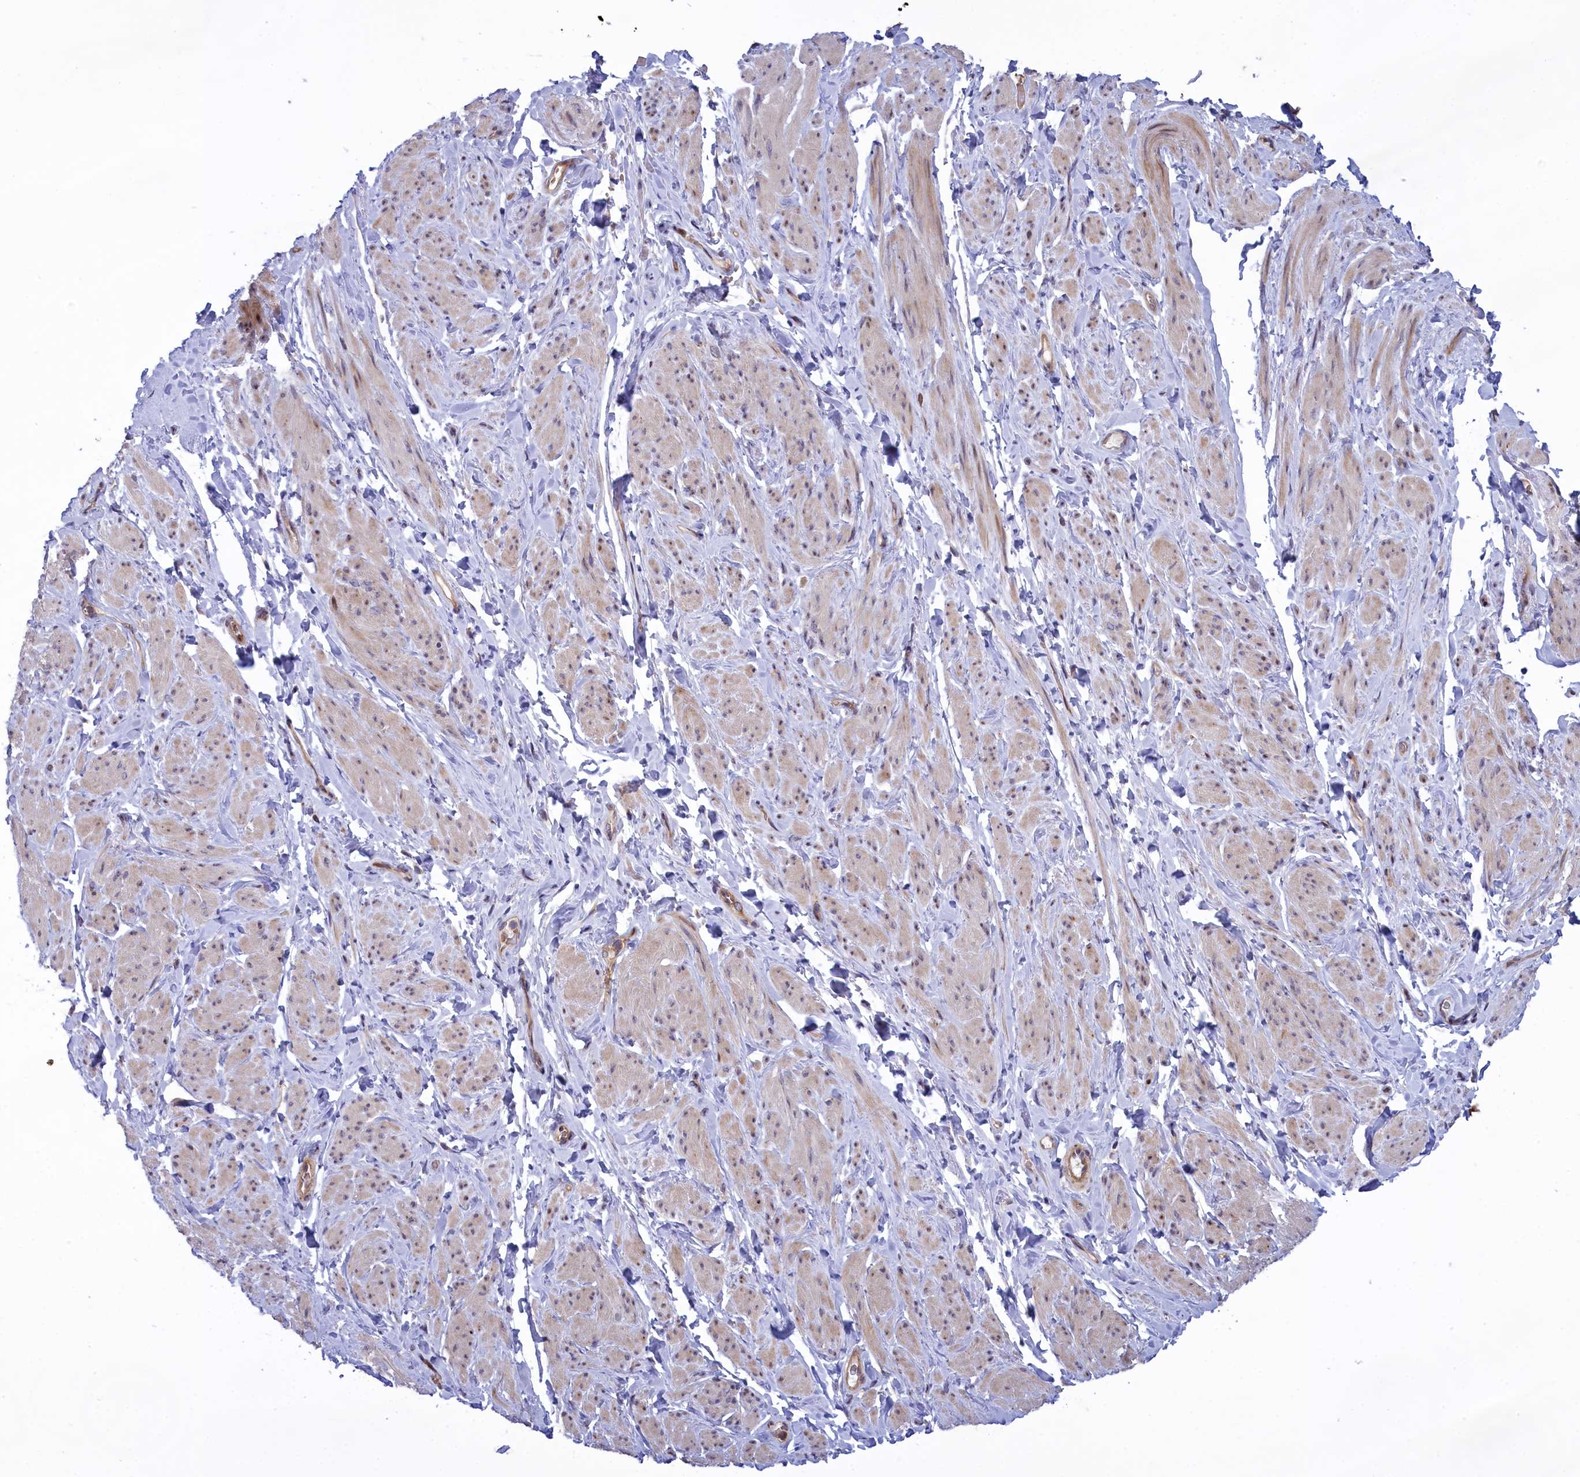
{"staining": {"intensity": "moderate", "quantity": "25%-75%", "location": "cytoplasmic/membranous"}, "tissue": "smooth muscle", "cell_type": "Smooth muscle cells", "image_type": "normal", "snomed": [{"axis": "morphology", "description": "Normal tissue, NOS"}, {"axis": "topography", "description": "Smooth muscle"}, {"axis": "topography", "description": "Peripheral nerve tissue"}], "caption": "The immunohistochemical stain highlights moderate cytoplasmic/membranous staining in smooth muscle cells of normal smooth muscle. (brown staining indicates protein expression, while blue staining denotes nuclei).", "gene": "DDX60L", "patient": {"sex": "male", "age": 69}}